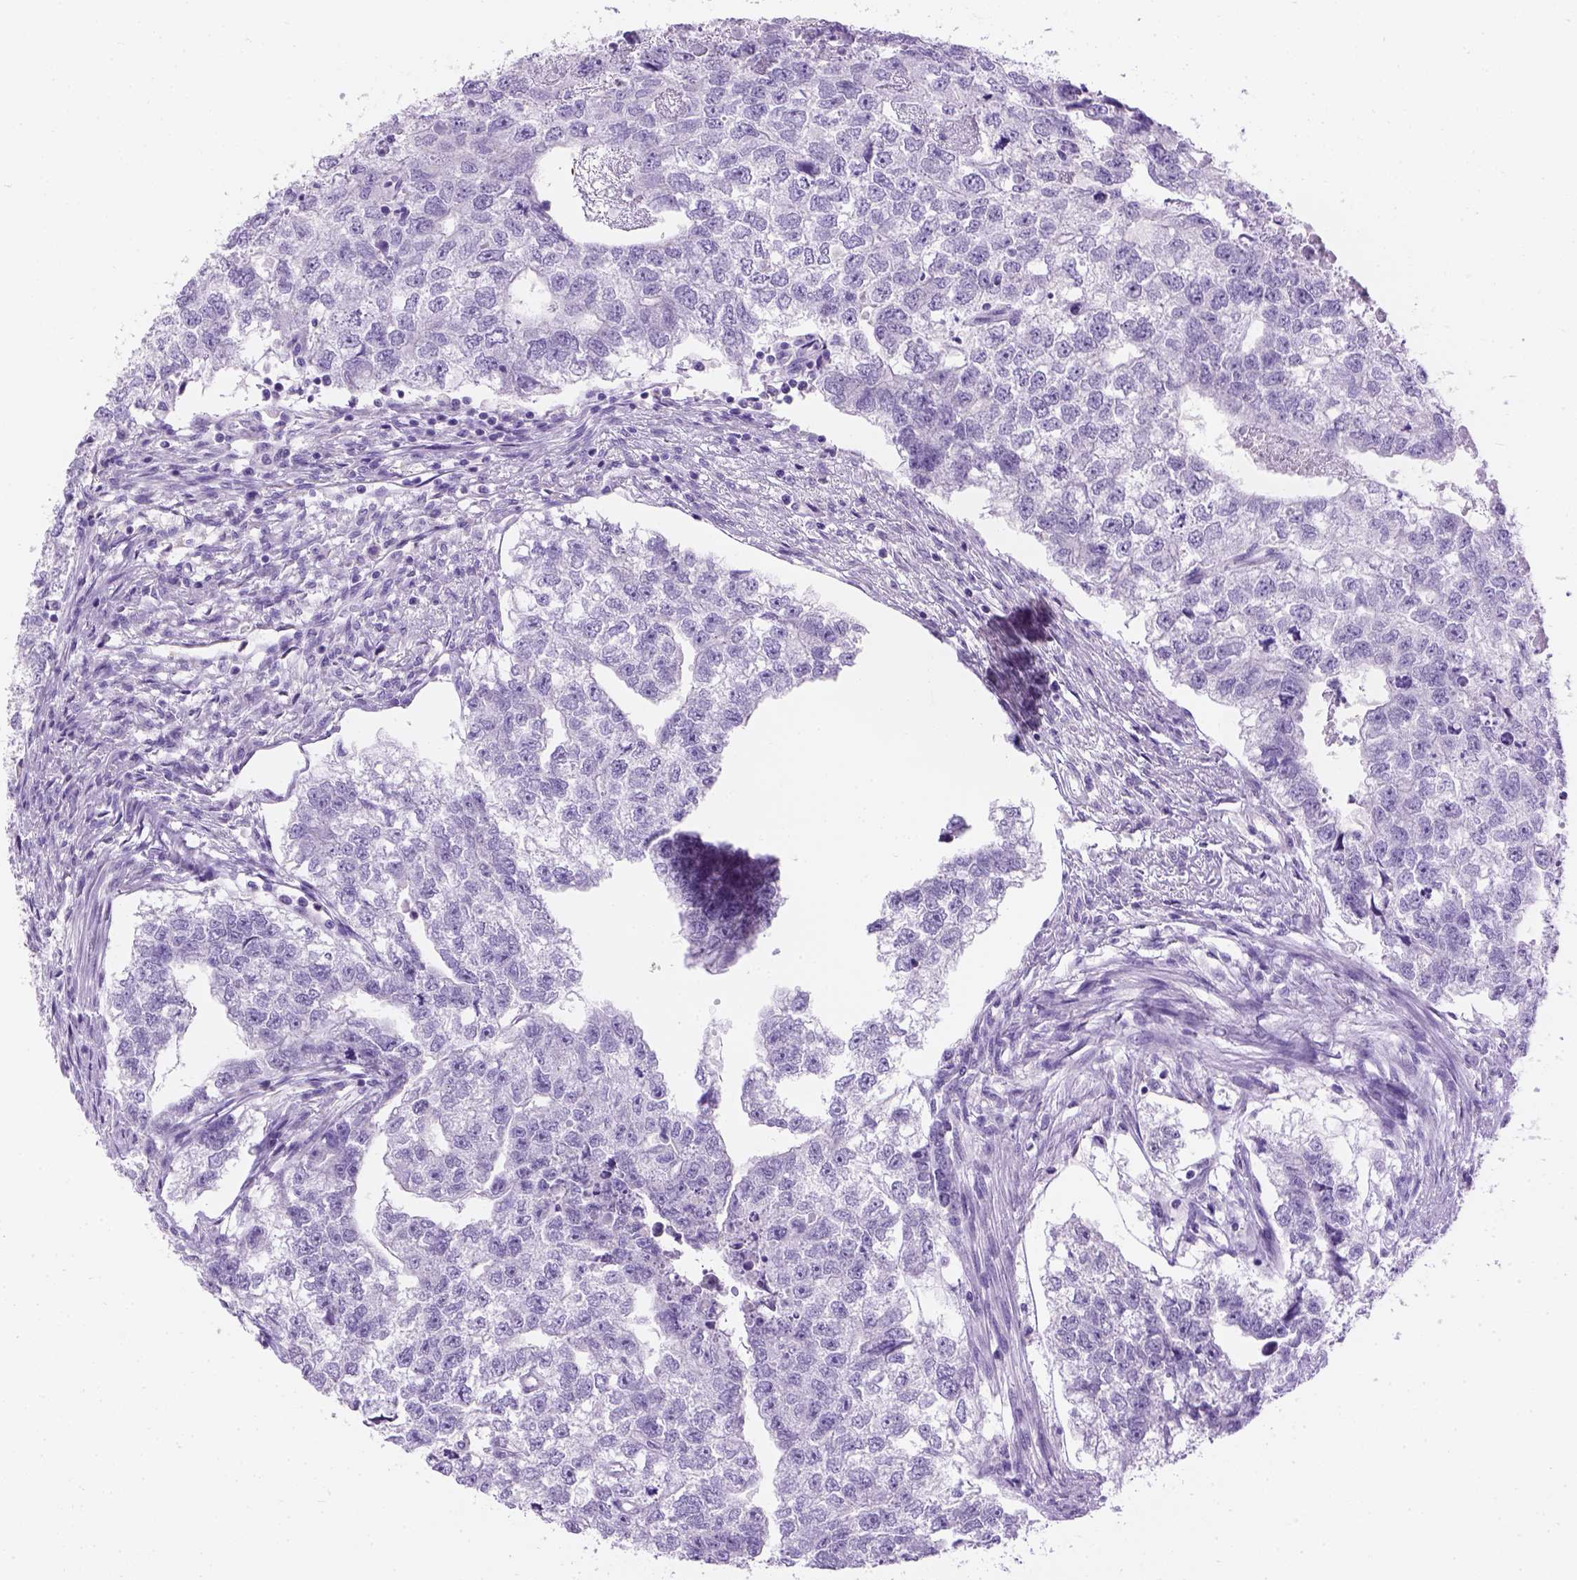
{"staining": {"intensity": "negative", "quantity": "none", "location": "none"}, "tissue": "testis cancer", "cell_type": "Tumor cells", "image_type": "cancer", "snomed": [{"axis": "morphology", "description": "Carcinoma, Embryonal, NOS"}, {"axis": "morphology", "description": "Teratoma, malignant, NOS"}, {"axis": "topography", "description": "Testis"}], "caption": "A micrograph of human testis cancer is negative for staining in tumor cells.", "gene": "TMEM38A", "patient": {"sex": "male", "age": 44}}